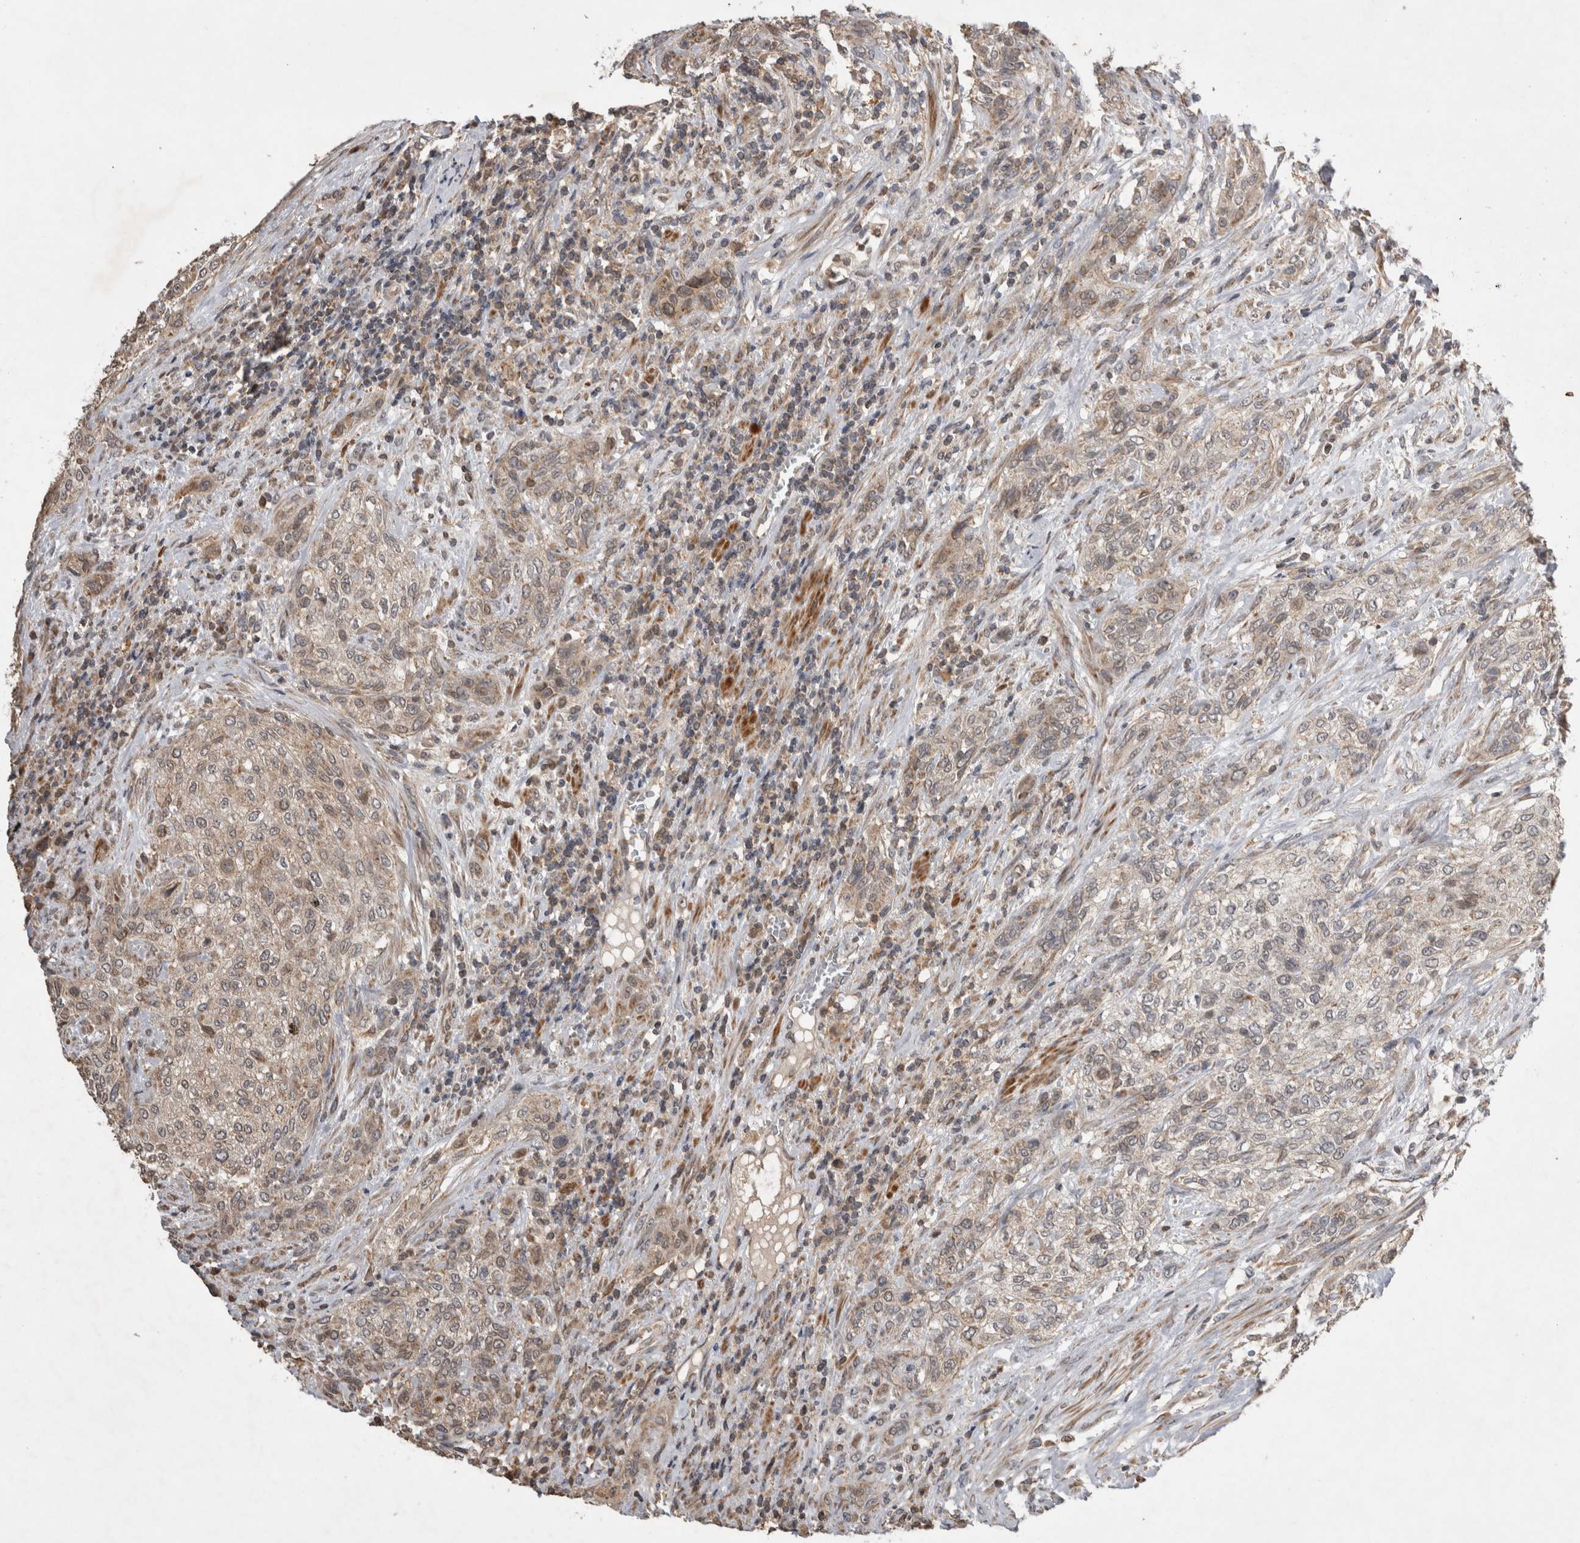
{"staining": {"intensity": "weak", "quantity": "<25%", "location": "cytoplasmic/membranous"}, "tissue": "urothelial cancer", "cell_type": "Tumor cells", "image_type": "cancer", "snomed": [{"axis": "morphology", "description": "Urothelial carcinoma, Low grade"}, {"axis": "morphology", "description": "Urothelial carcinoma, High grade"}, {"axis": "topography", "description": "Urinary bladder"}], "caption": "A histopathology image of low-grade urothelial carcinoma stained for a protein exhibits no brown staining in tumor cells.", "gene": "KCNIP1", "patient": {"sex": "male", "age": 35}}